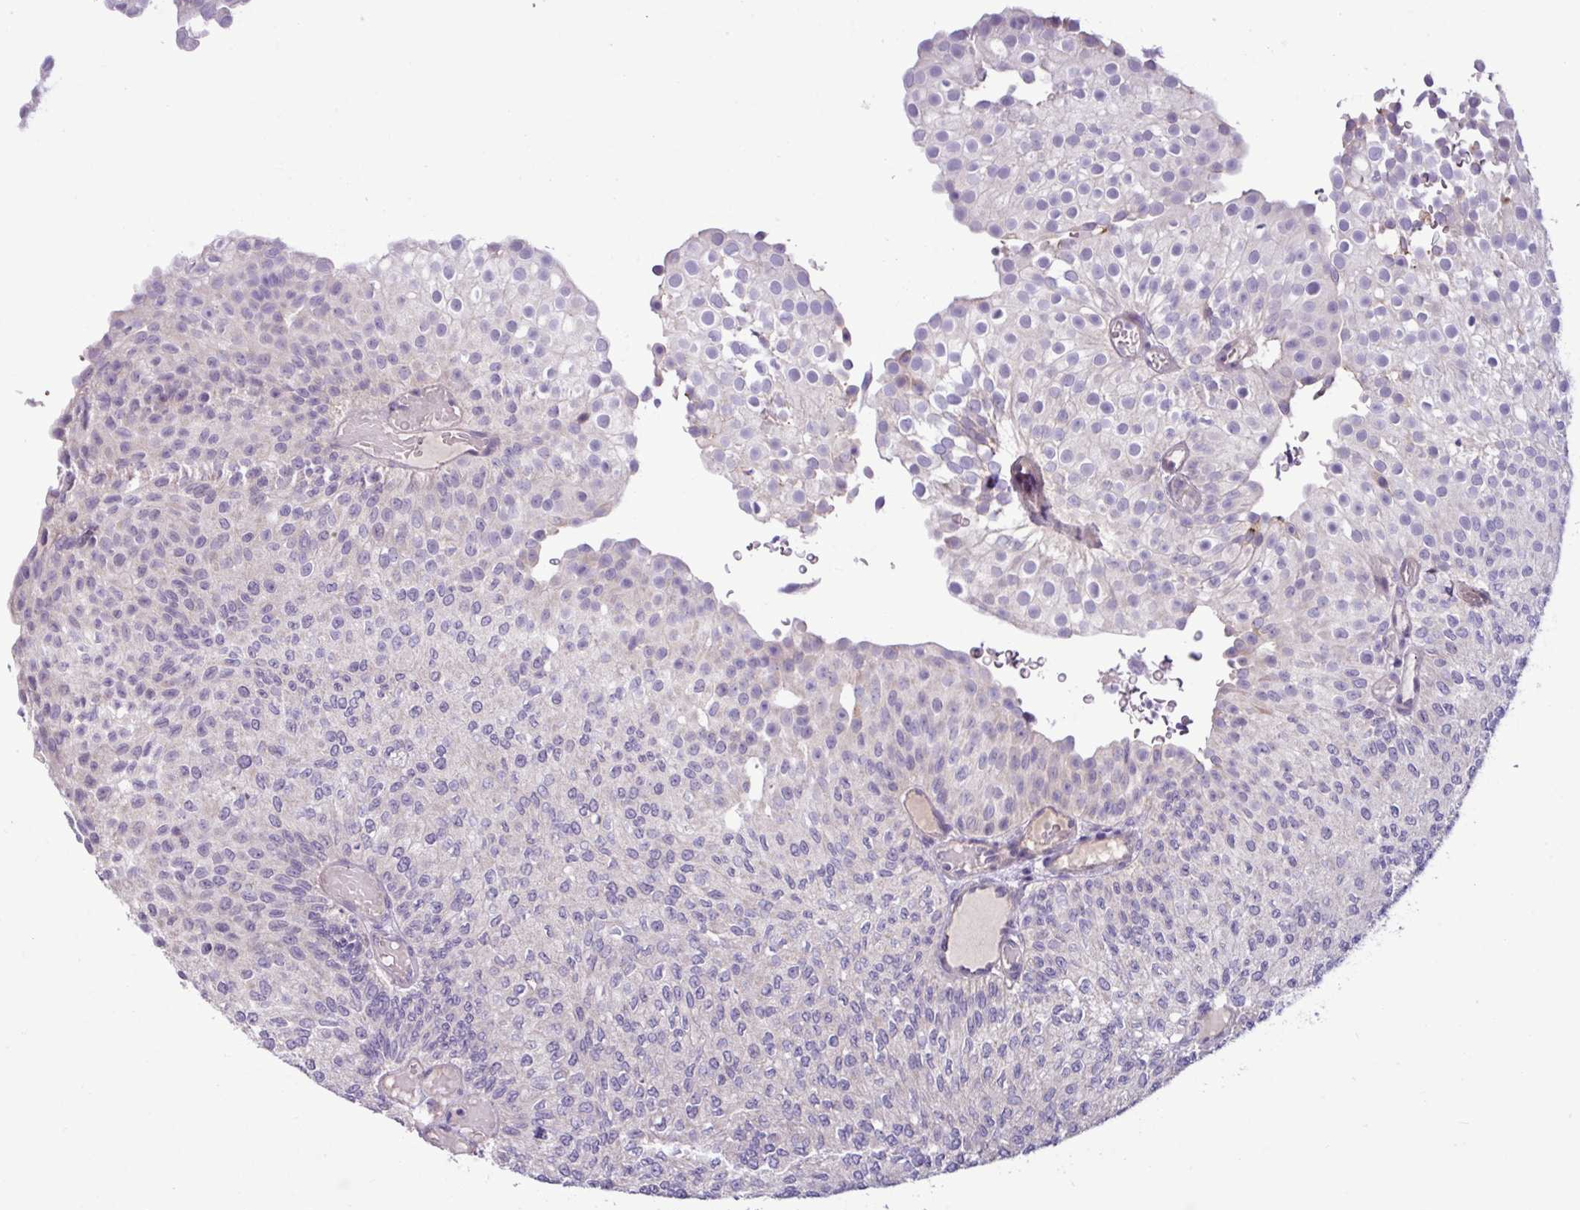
{"staining": {"intensity": "negative", "quantity": "none", "location": "none"}, "tissue": "urothelial cancer", "cell_type": "Tumor cells", "image_type": "cancer", "snomed": [{"axis": "morphology", "description": "Urothelial carcinoma, Low grade"}, {"axis": "topography", "description": "Urinary bladder"}], "caption": "There is no significant expression in tumor cells of urothelial cancer.", "gene": "PNLDC1", "patient": {"sex": "male", "age": 78}}